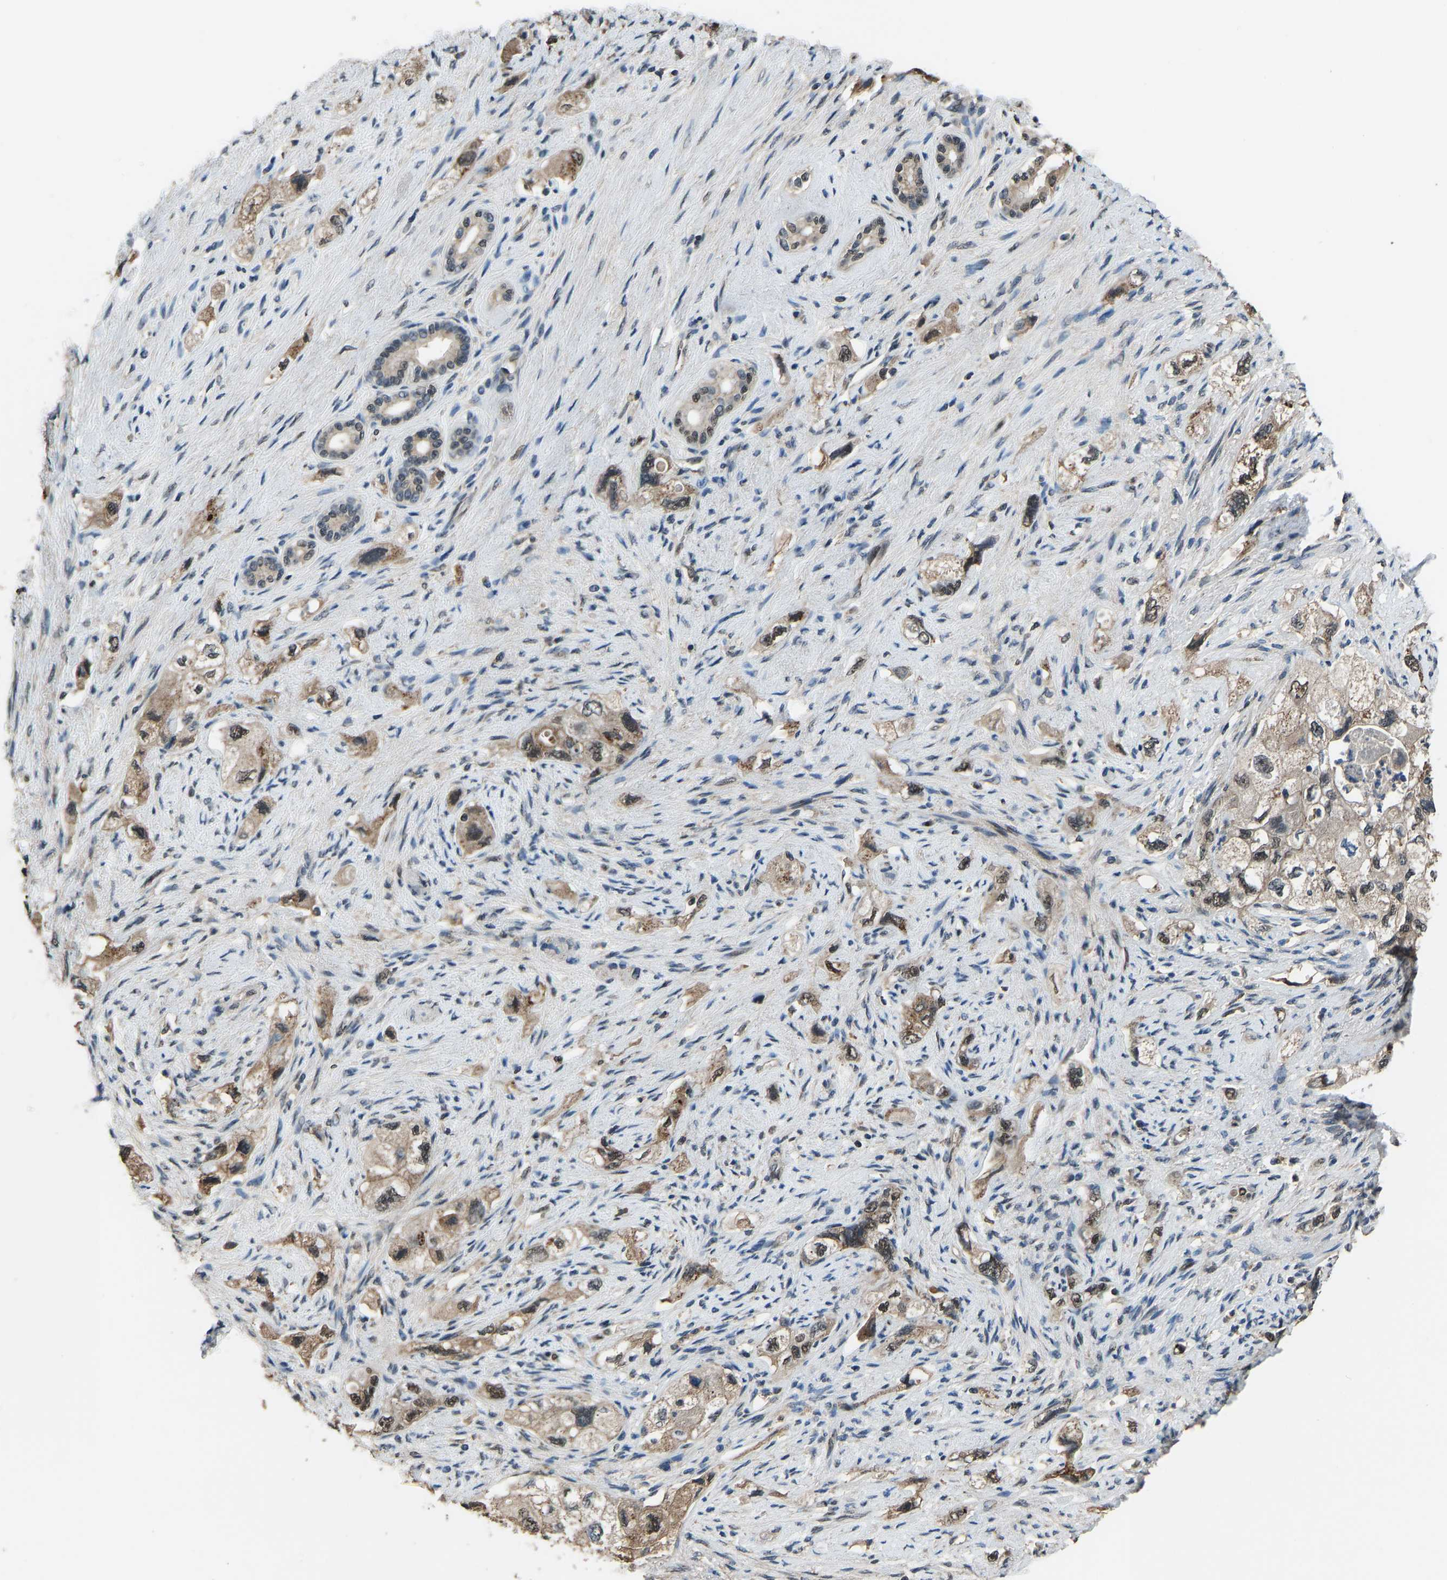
{"staining": {"intensity": "moderate", "quantity": ">75%", "location": "cytoplasmic/membranous,nuclear"}, "tissue": "pancreatic cancer", "cell_type": "Tumor cells", "image_type": "cancer", "snomed": [{"axis": "morphology", "description": "Adenocarcinoma, NOS"}, {"axis": "topography", "description": "Pancreas"}], "caption": "Immunohistochemistry (IHC) (DAB (3,3'-diaminobenzidine)) staining of pancreatic adenocarcinoma displays moderate cytoplasmic/membranous and nuclear protein expression in about >75% of tumor cells. The staining is performed using DAB brown chromogen to label protein expression. The nuclei are counter-stained blue using hematoxylin.", "gene": "TOX4", "patient": {"sex": "female", "age": 73}}